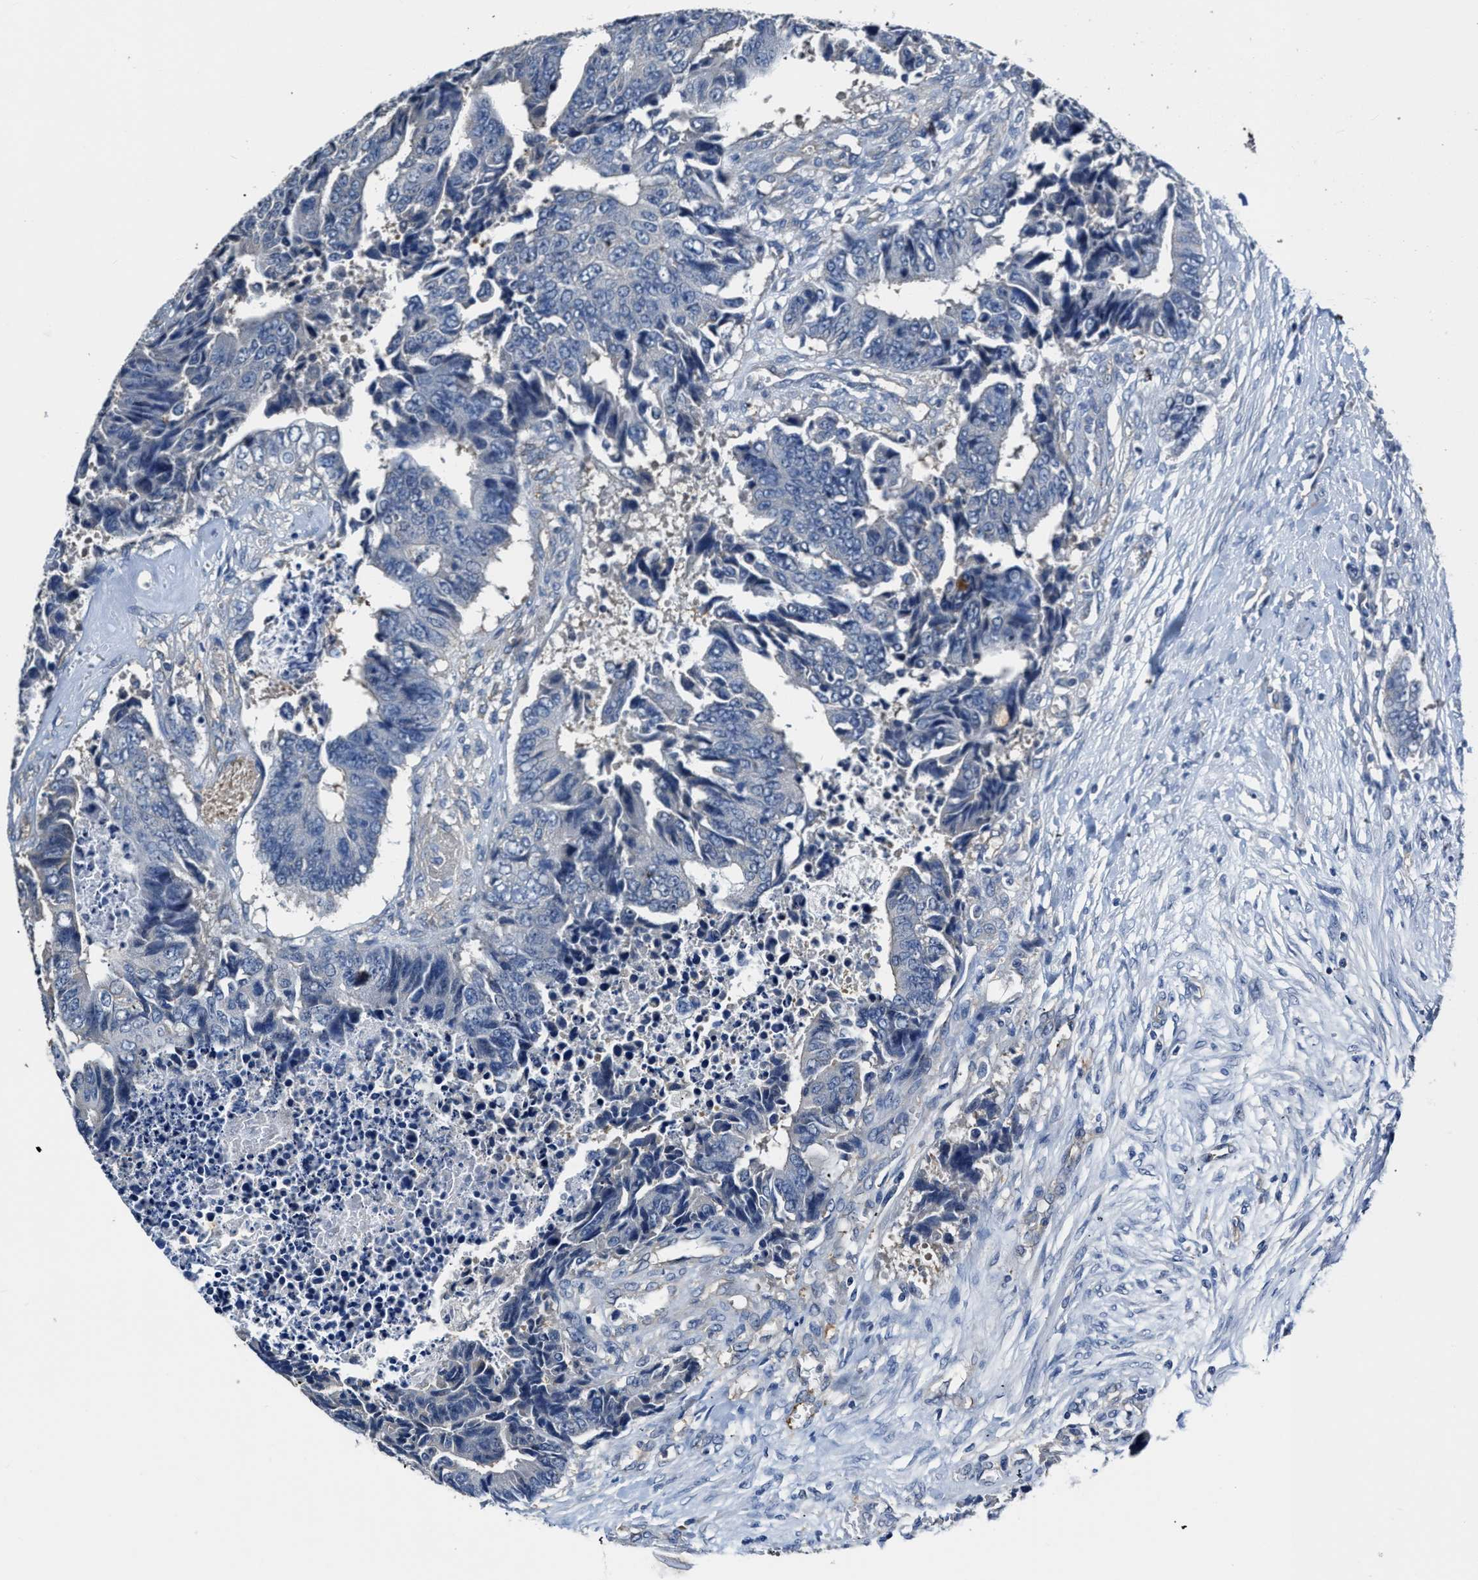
{"staining": {"intensity": "negative", "quantity": "none", "location": "none"}, "tissue": "colorectal cancer", "cell_type": "Tumor cells", "image_type": "cancer", "snomed": [{"axis": "morphology", "description": "Adenocarcinoma, NOS"}, {"axis": "topography", "description": "Rectum"}], "caption": "Histopathology image shows no significant protein positivity in tumor cells of colorectal adenocarcinoma.", "gene": "C22orf42", "patient": {"sex": "male", "age": 84}}